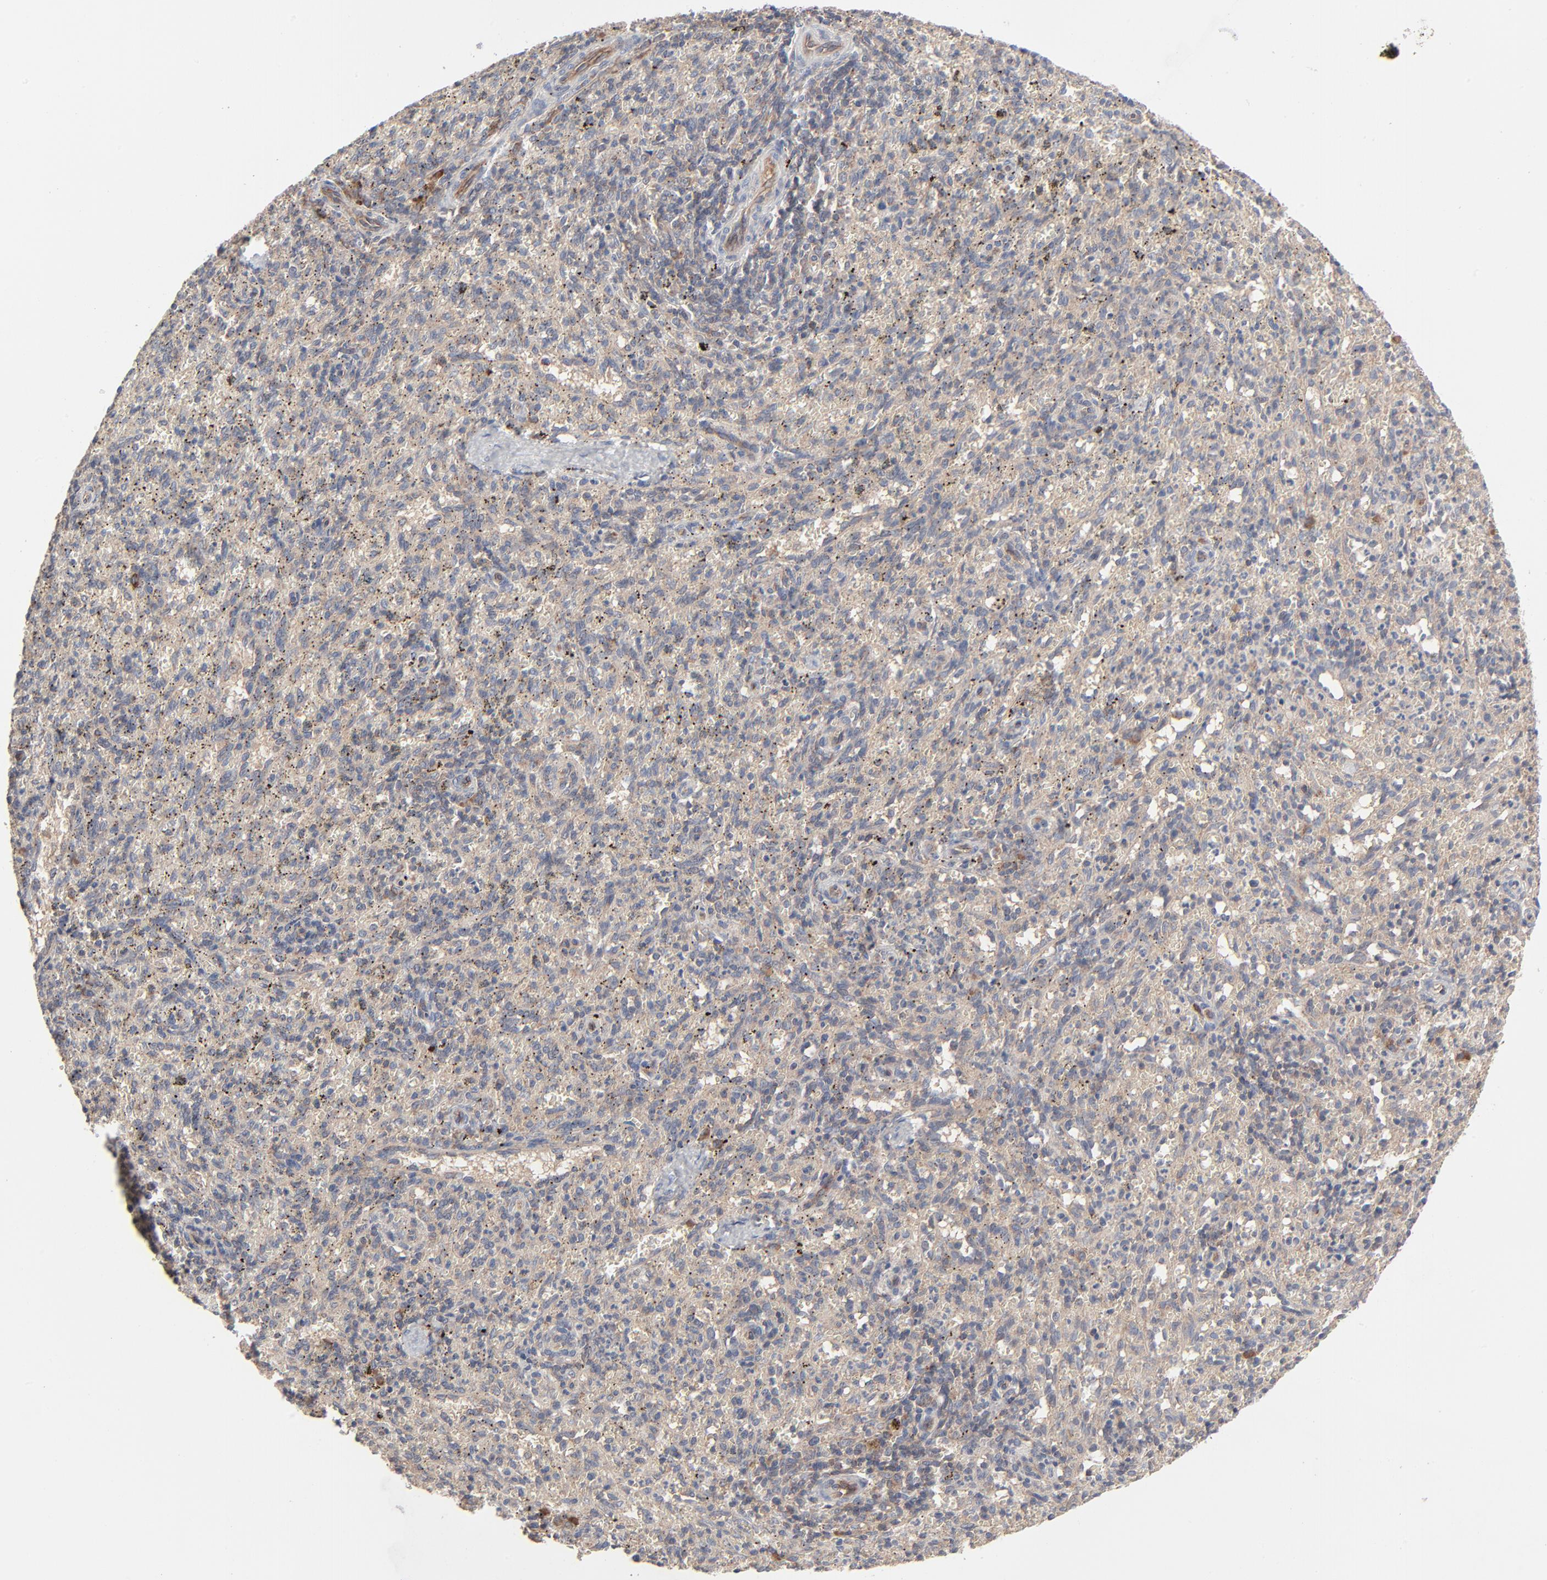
{"staining": {"intensity": "moderate", "quantity": "<25%", "location": "cytoplasmic/membranous"}, "tissue": "spleen", "cell_type": "Cells in red pulp", "image_type": "normal", "snomed": [{"axis": "morphology", "description": "Normal tissue, NOS"}, {"axis": "topography", "description": "Spleen"}], "caption": "Unremarkable spleen demonstrates moderate cytoplasmic/membranous expression in approximately <25% of cells in red pulp, visualized by immunohistochemistry.", "gene": "ABLIM3", "patient": {"sex": "female", "age": 10}}